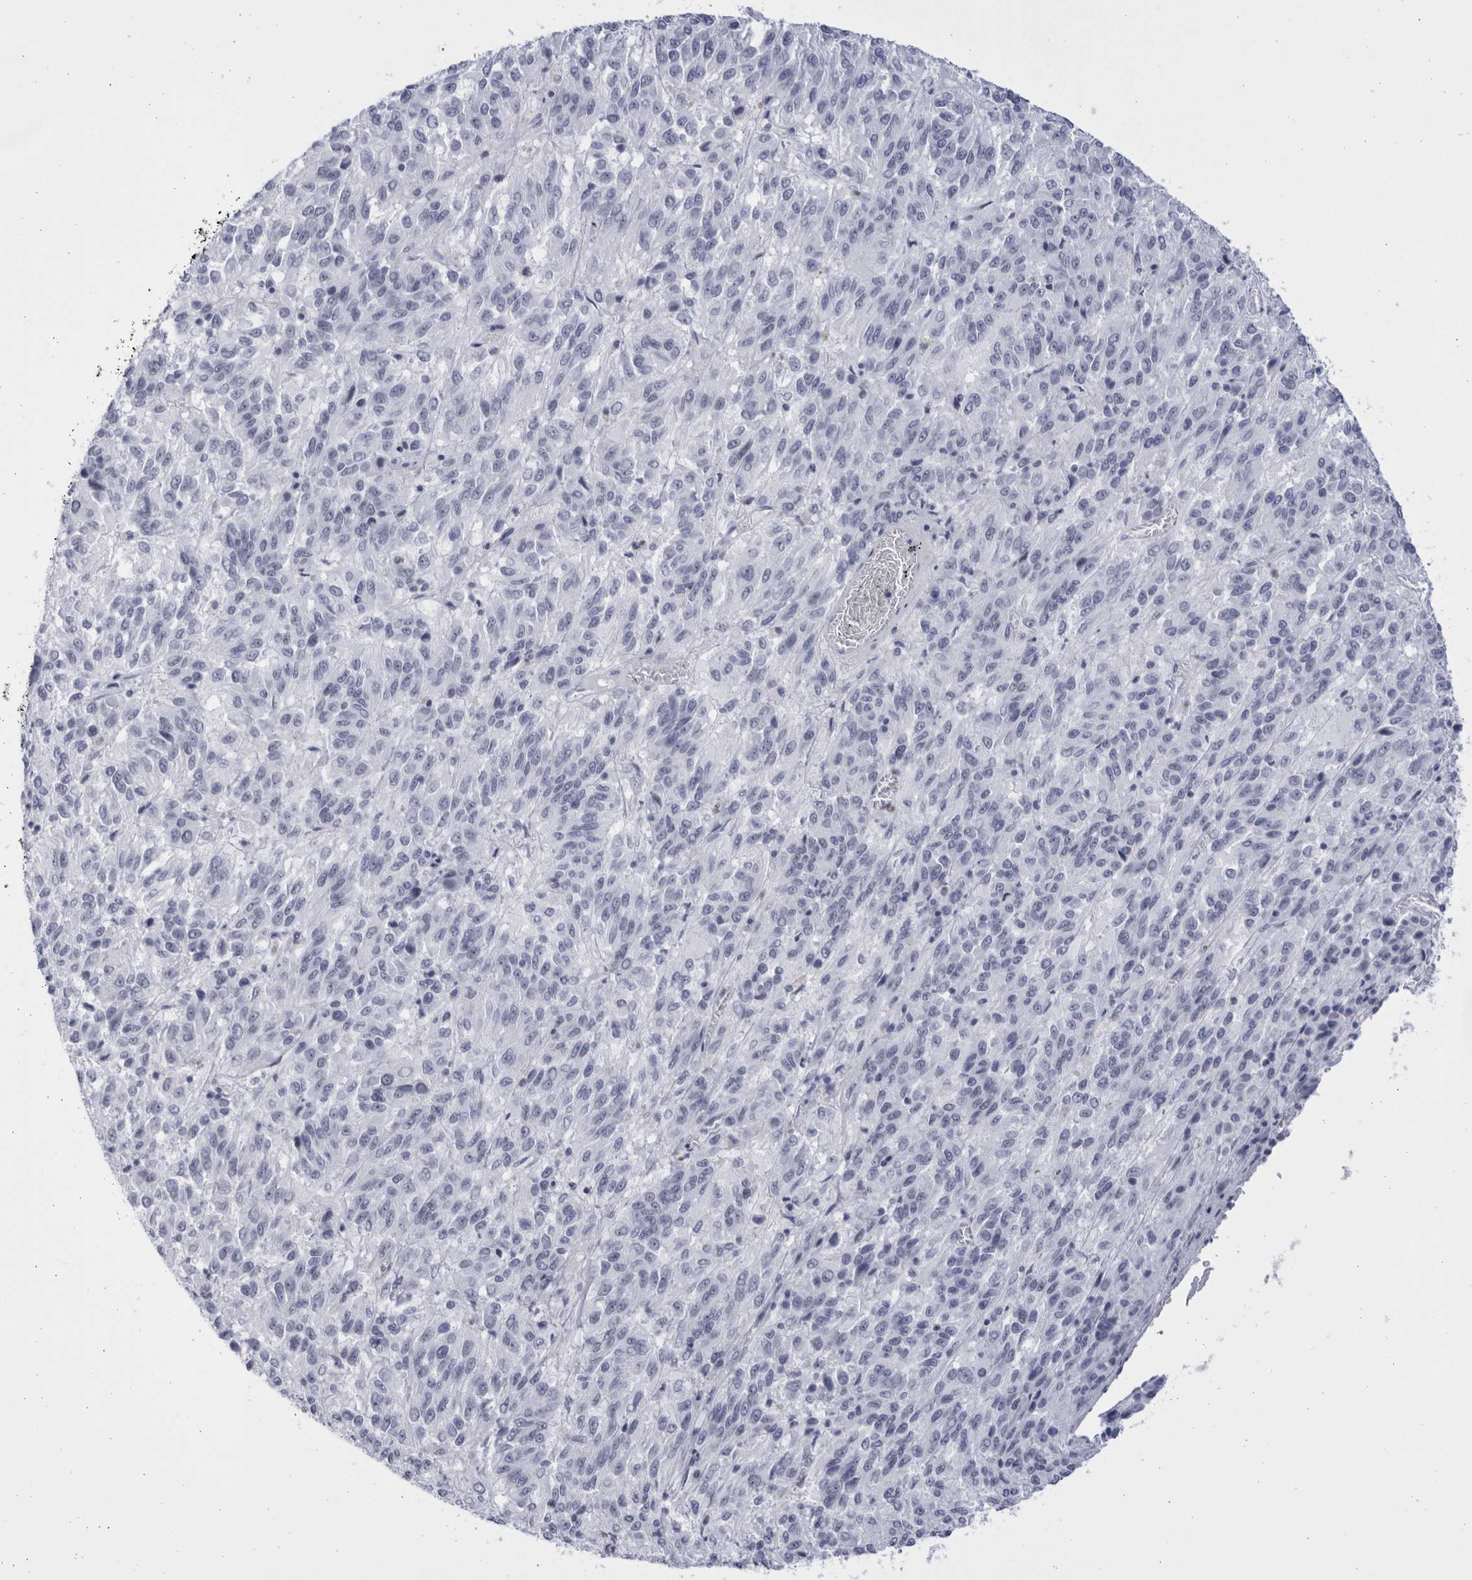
{"staining": {"intensity": "negative", "quantity": "none", "location": "none"}, "tissue": "melanoma", "cell_type": "Tumor cells", "image_type": "cancer", "snomed": [{"axis": "morphology", "description": "Malignant melanoma, Metastatic site"}, {"axis": "topography", "description": "Lung"}], "caption": "Immunohistochemistry image of neoplastic tissue: melanoma stained with DAB displays no significant protein staining in tumor cells.", "gene": "CCDC181", "patient": {"sex": "male", "age": 64}}